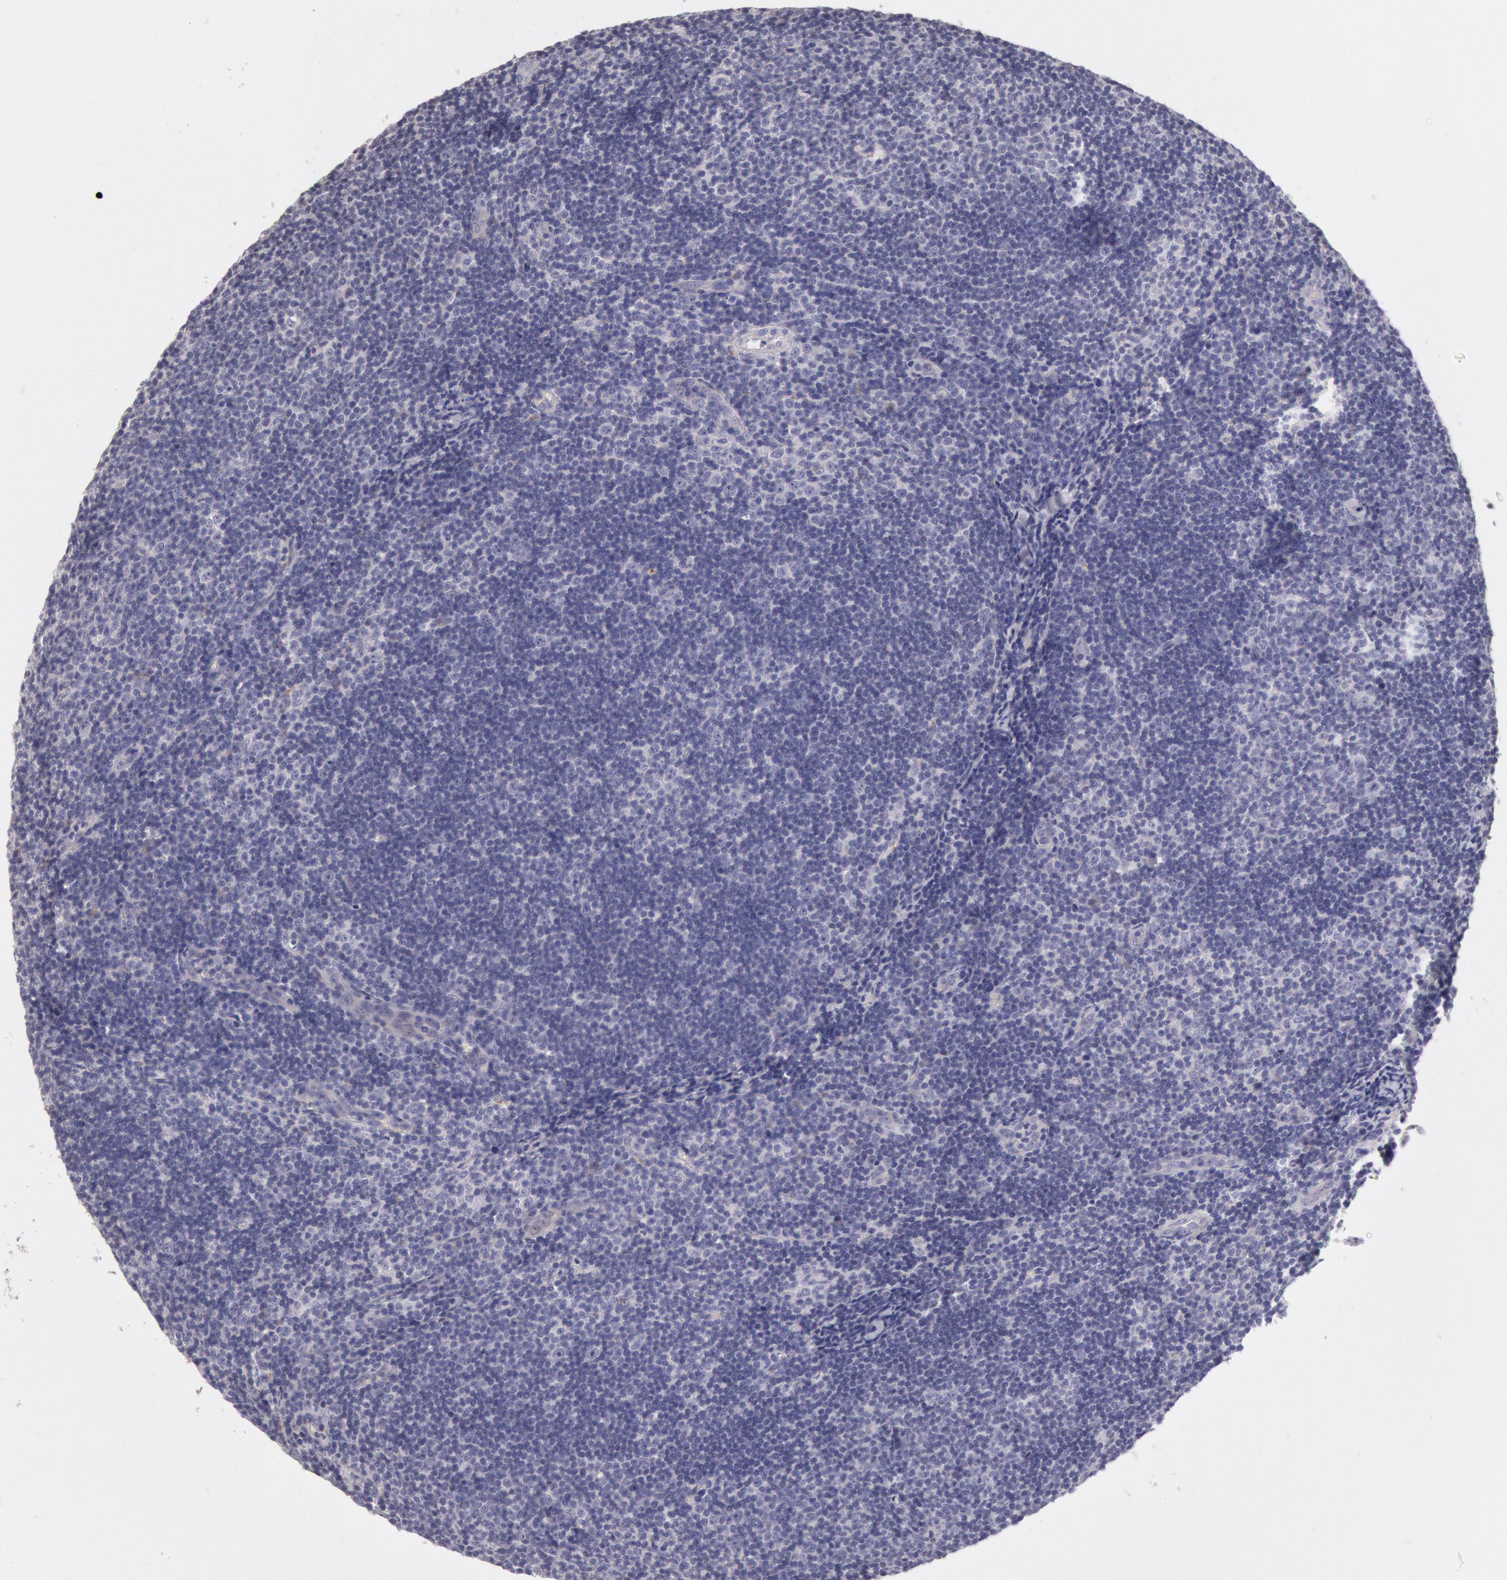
{"staining": {"intensity": "negative", "quantity": "none", "location": "none"}, "tissue": "lymphoma", "cell_type": "Tumor cells", "image_type": "cancer", "snomed": [{"axis": "morphology", "description": "Malignant lymphoma, non-Hodgkin's type, Low grade"}, {"axis": "topography", "description": "Lymph node"}], "caption": "Immunohistochemistry (IHC) histopathology image of neoplastic tissue: low-grade malignant lymphoma, non-Hodgkin's type stained with DAB (3,3'-diaminobenzidine) shows no significant protein expression in tumor cells.", "gene": "C1R", "patient": {"sex": "male", "age": 49}}